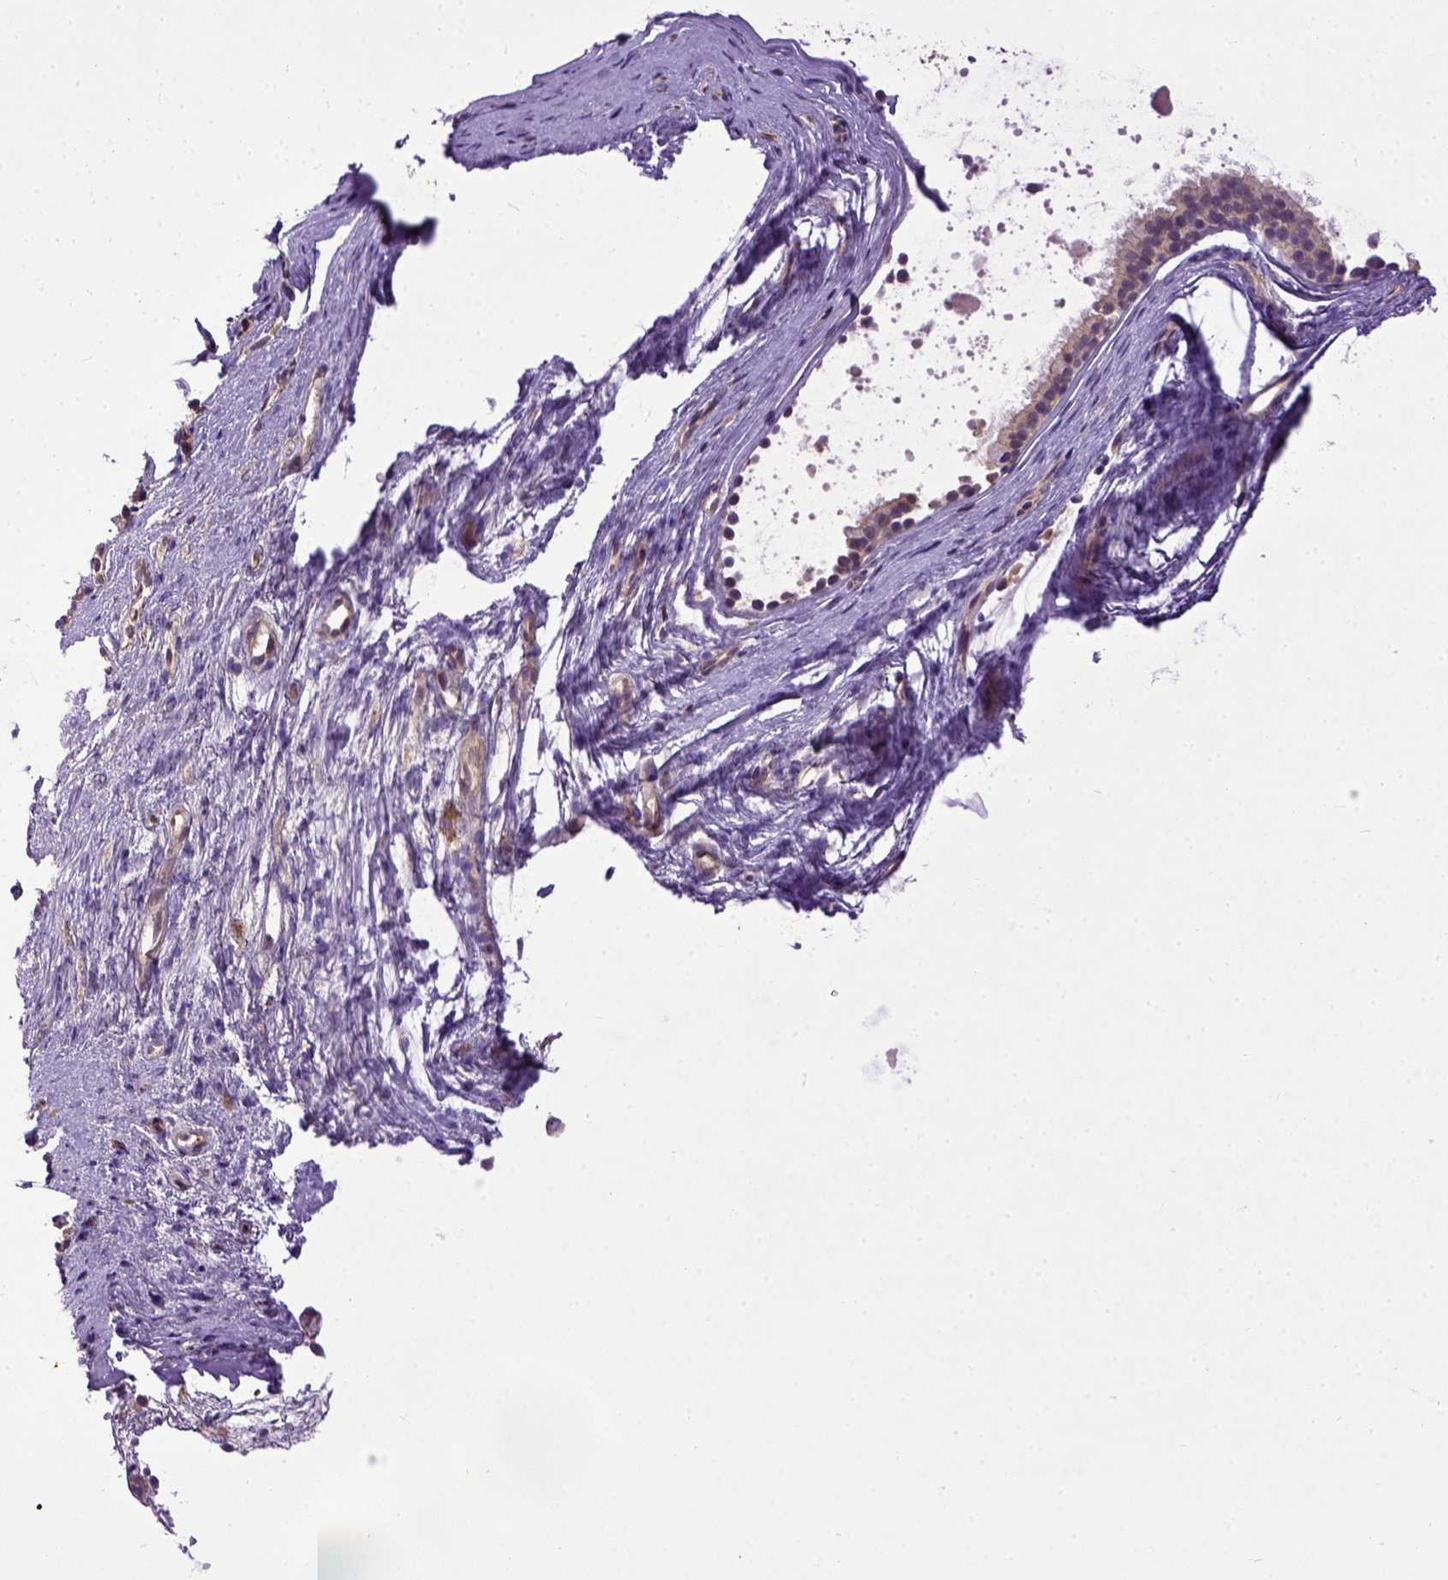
{"staining": {"intensity": "moderate", "quantity": "<25%", "location": "nuclear"}, "tissue": "nasopharynx", "cell_type": "Respiratory epithelial cells", "image_type": "normal", "snomed": [{"axis": "morphology", "description": "Normal tissue, NOS"}, {"axis": "topography", "description": "Nasopharynx"}], "caption": "Protein expression analysis of benign human nasopharynx reveals moderate nuclear staining in approximately <25% of respiratory epithelial cells. The staining is performed using DAB brown chromogen to label protein expression. The nuclei are counter-stained blue using hematoxylin.", "gene": "UBA3", "patient": {"sex": "male", "age": 77}}